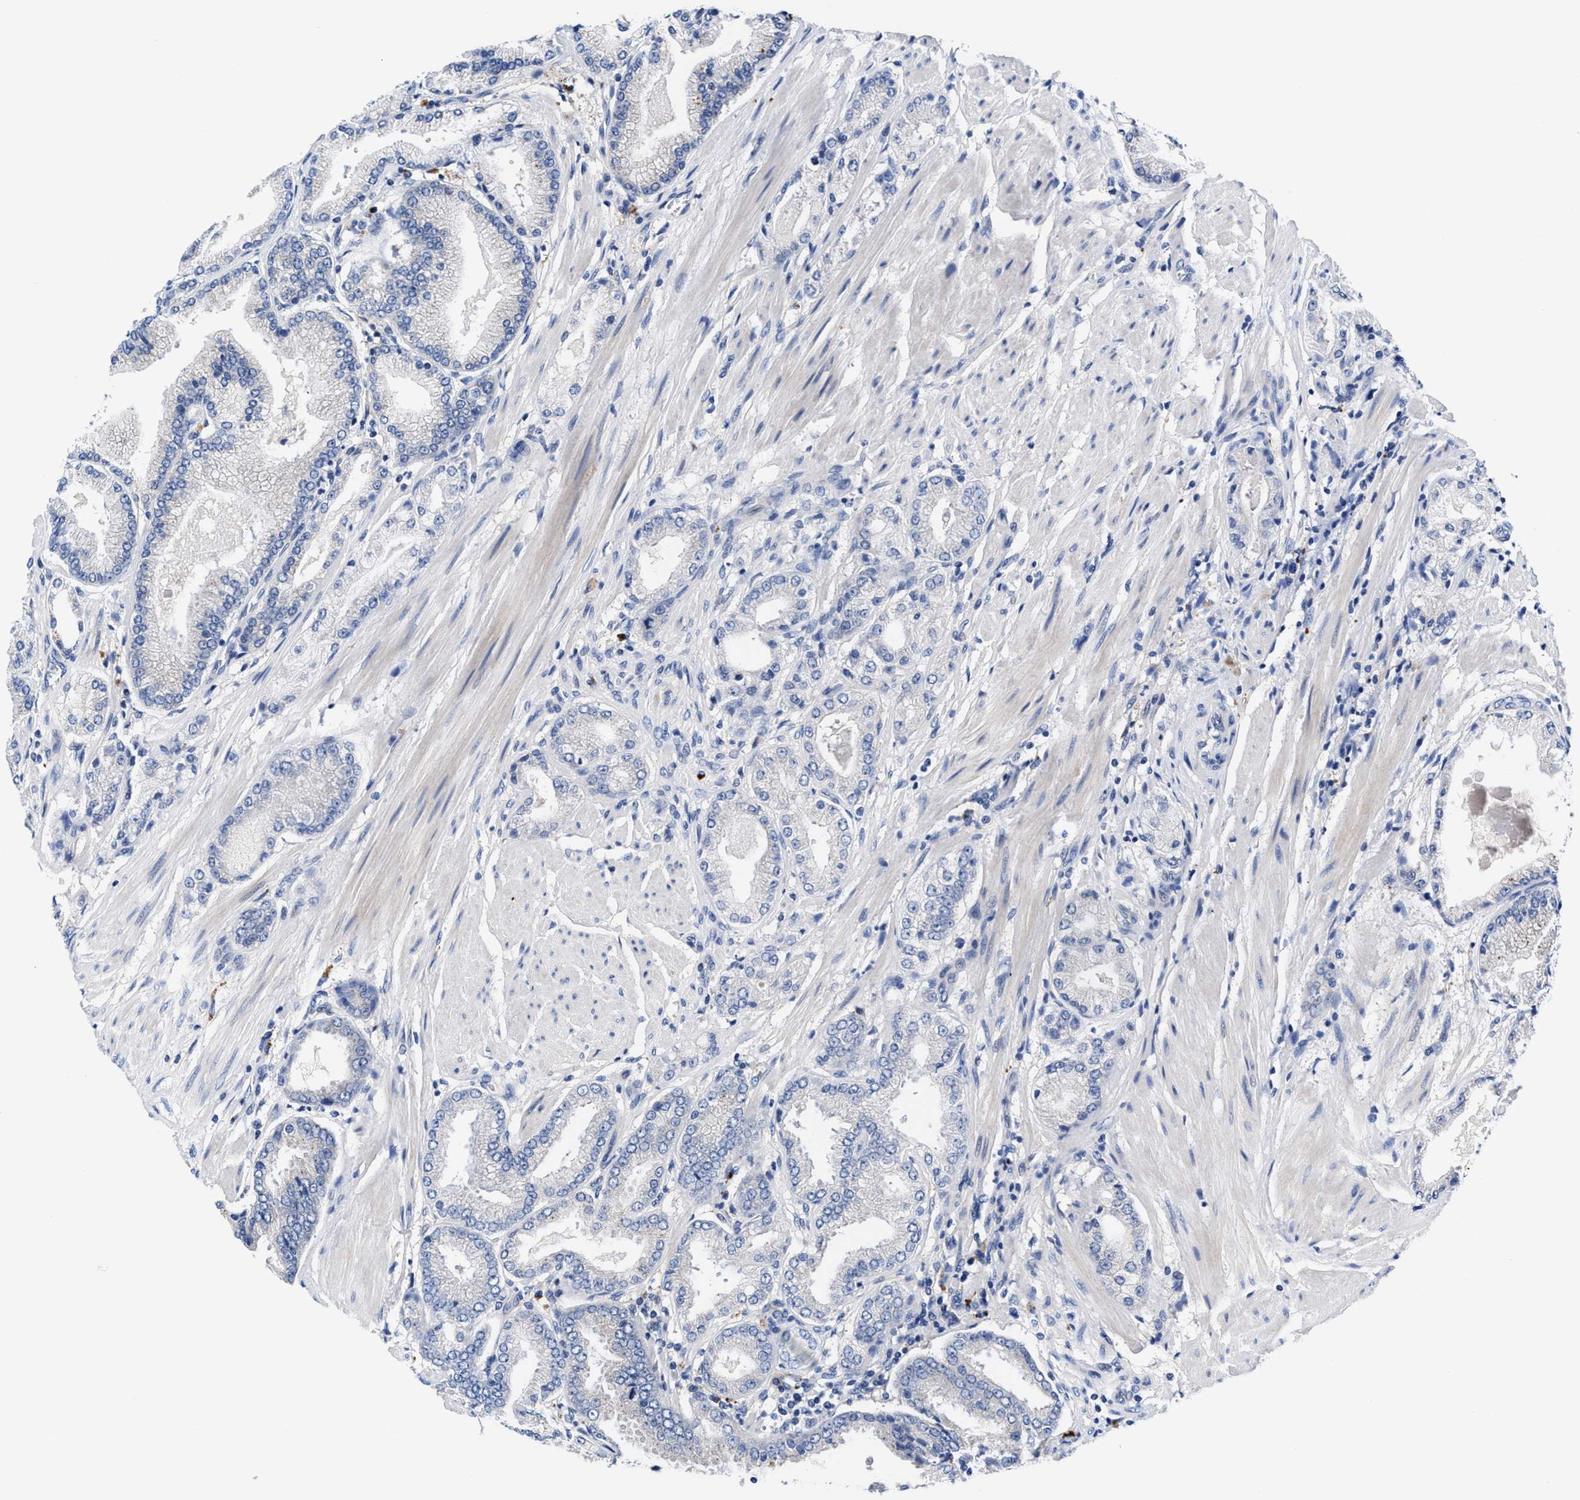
{"staining": {"intensity": "negative", "quantity": "none", "location": "none"}, "tissue": "prostate cancer", "cell_type": "Tumor cells", "image_type": "cancer", "snomed": [{"axis": "morphology", "description": "Adenocarcinoma, High grade"}, {"axis": "topography", "description": "Prostate"}], "caption": "Tumor cells are negative for brown protein staining in high-grade adenocarcinoma (prostate).", "gene": "DHRS13", "patient": {"sex": "male", "age": 50}}